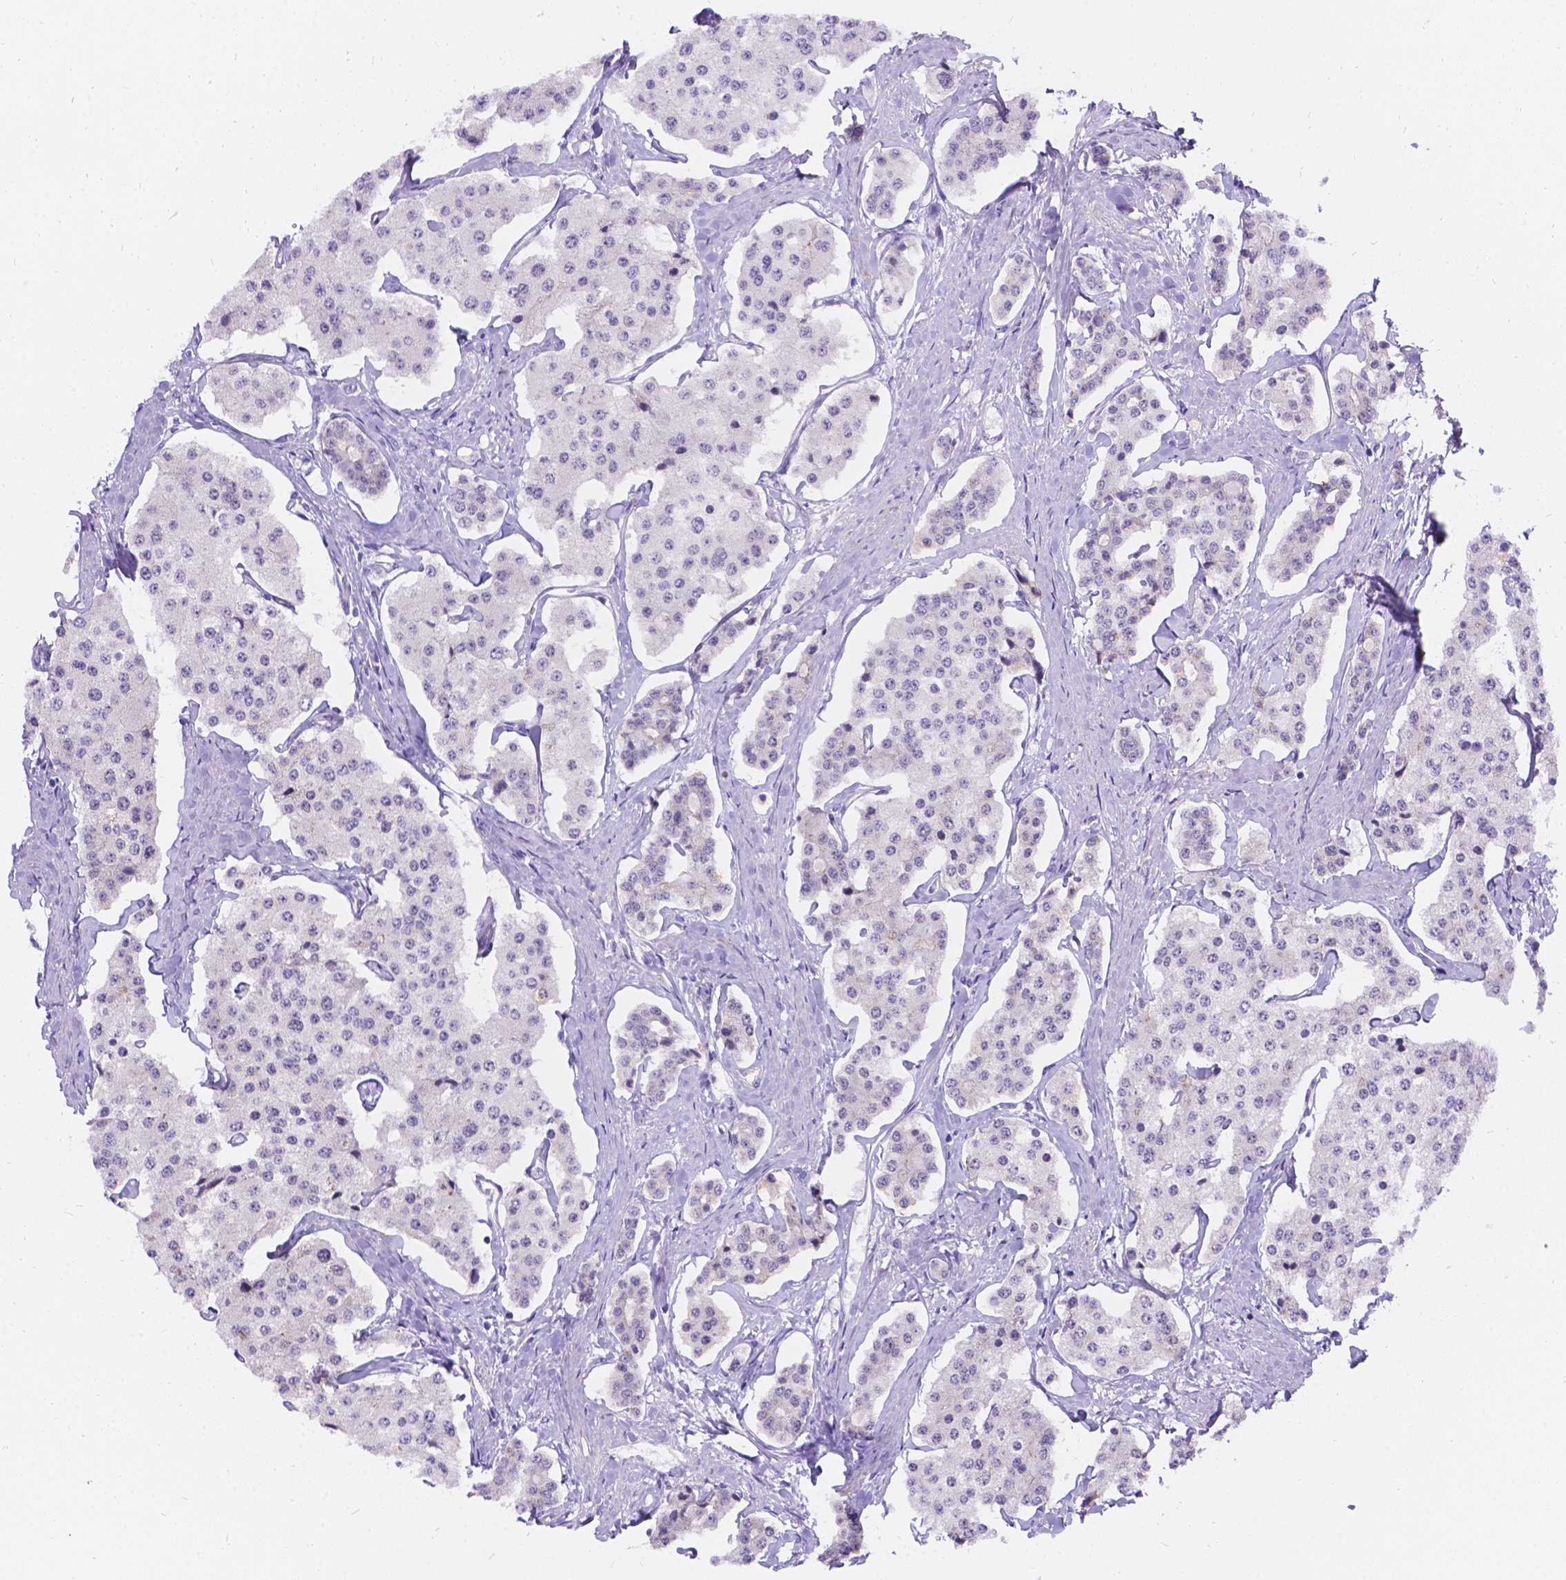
{"staining": {"intensity": "negative", "quantity": "none", "location": "none"}, "tissue": "carcinoid", "cell_type": "Tumor cells", "image_type": "cancer", "snomed": [{"axis": "morphology", "description": "Carcinoid, malignant, NOS"}, {"axis": "topography", "description": "Small intestine"}], "caption": "DAB immunohistochemical staining of malignant carcinoid demonstrates no significant staining in tumor cells. (DAB IHC, high magnification).", "gene": "PALS1", "patient": {"sex": "female", "age": 65}}